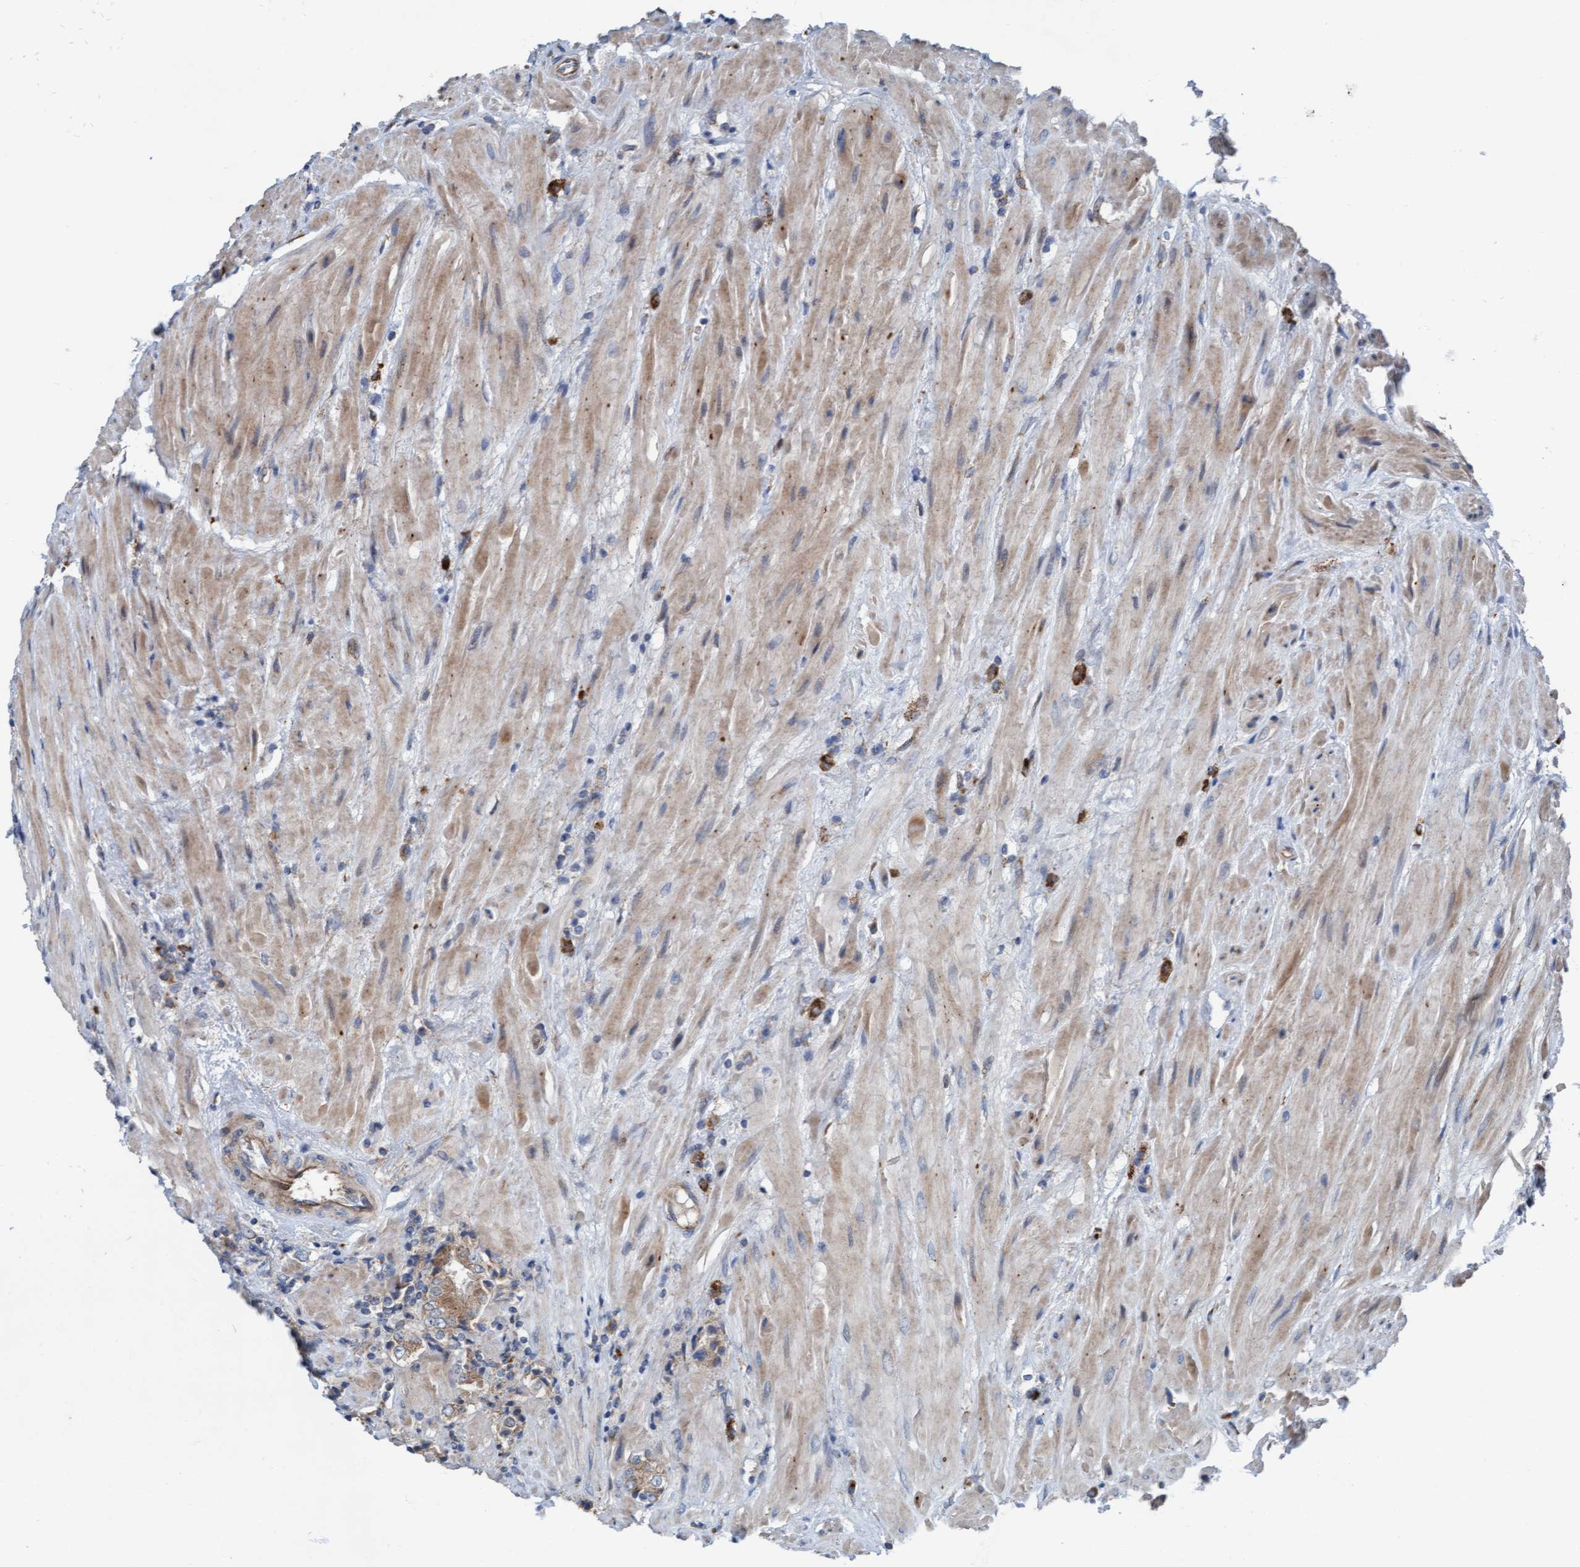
{"staining": {"intensity": "weak", "quantity": ">75%", "location": "cytoplasmic/membranous"}, "tissue": "prostate cancer", "cell_type": "Tumor cells", "image_type": "cancer", "snomed": [{"axis": "morphology", "description": "Adenocarcinoma, High grade"}, {"axis": "topography", "description": "Prostate"}], "caption": "DAB (3,3'-diaminobenzidine) immunohistochemical staining of human adenocarcinoma (high-grade) (prostate) shows weak cytoplasmic/membranous protein expression in about >75% of tumor cells.", "gene": "KLHL26", "patient": {"sex": "male", "age": 61}}